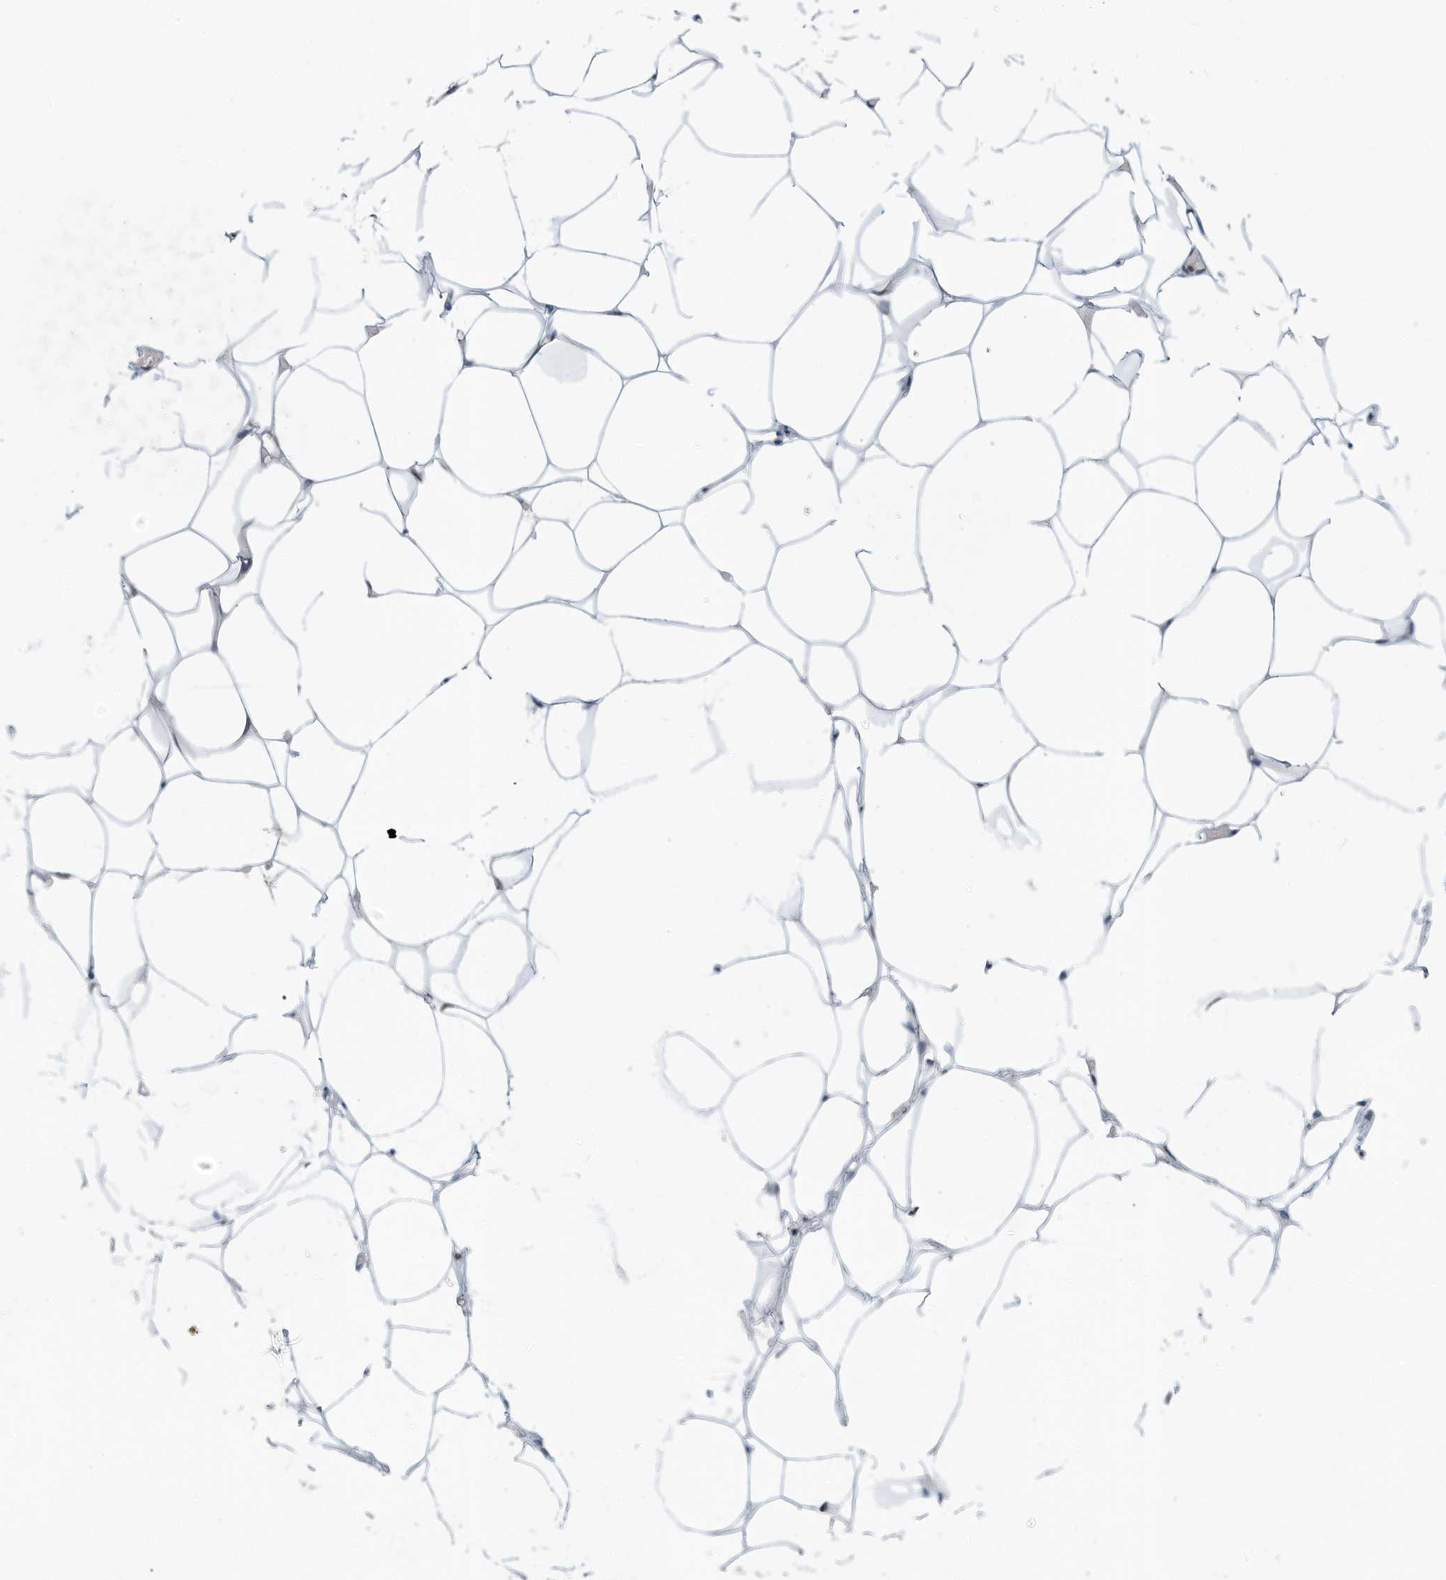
{"staining": {"intensity": "negative", "quantity": "none", "location": "none"}, "tissue": "adipose tissue", "cell_type": "Adipocytes", "image_type": "normal", "snomed": [{"axis": "morphology", "description": "Normal tissue, NOS"}, {"axis": "topography", "description": "Breast"}], "caption": "Adipocytes show no significant expression in normal adipose tissue. The staining is performed using DAB (3,3'-diaminobenzidine) brown chromogen with nuclei counter-stained in using hematoxylin.", "gene": "KIF15", "patient": {"sex": "female", "age": 23}}